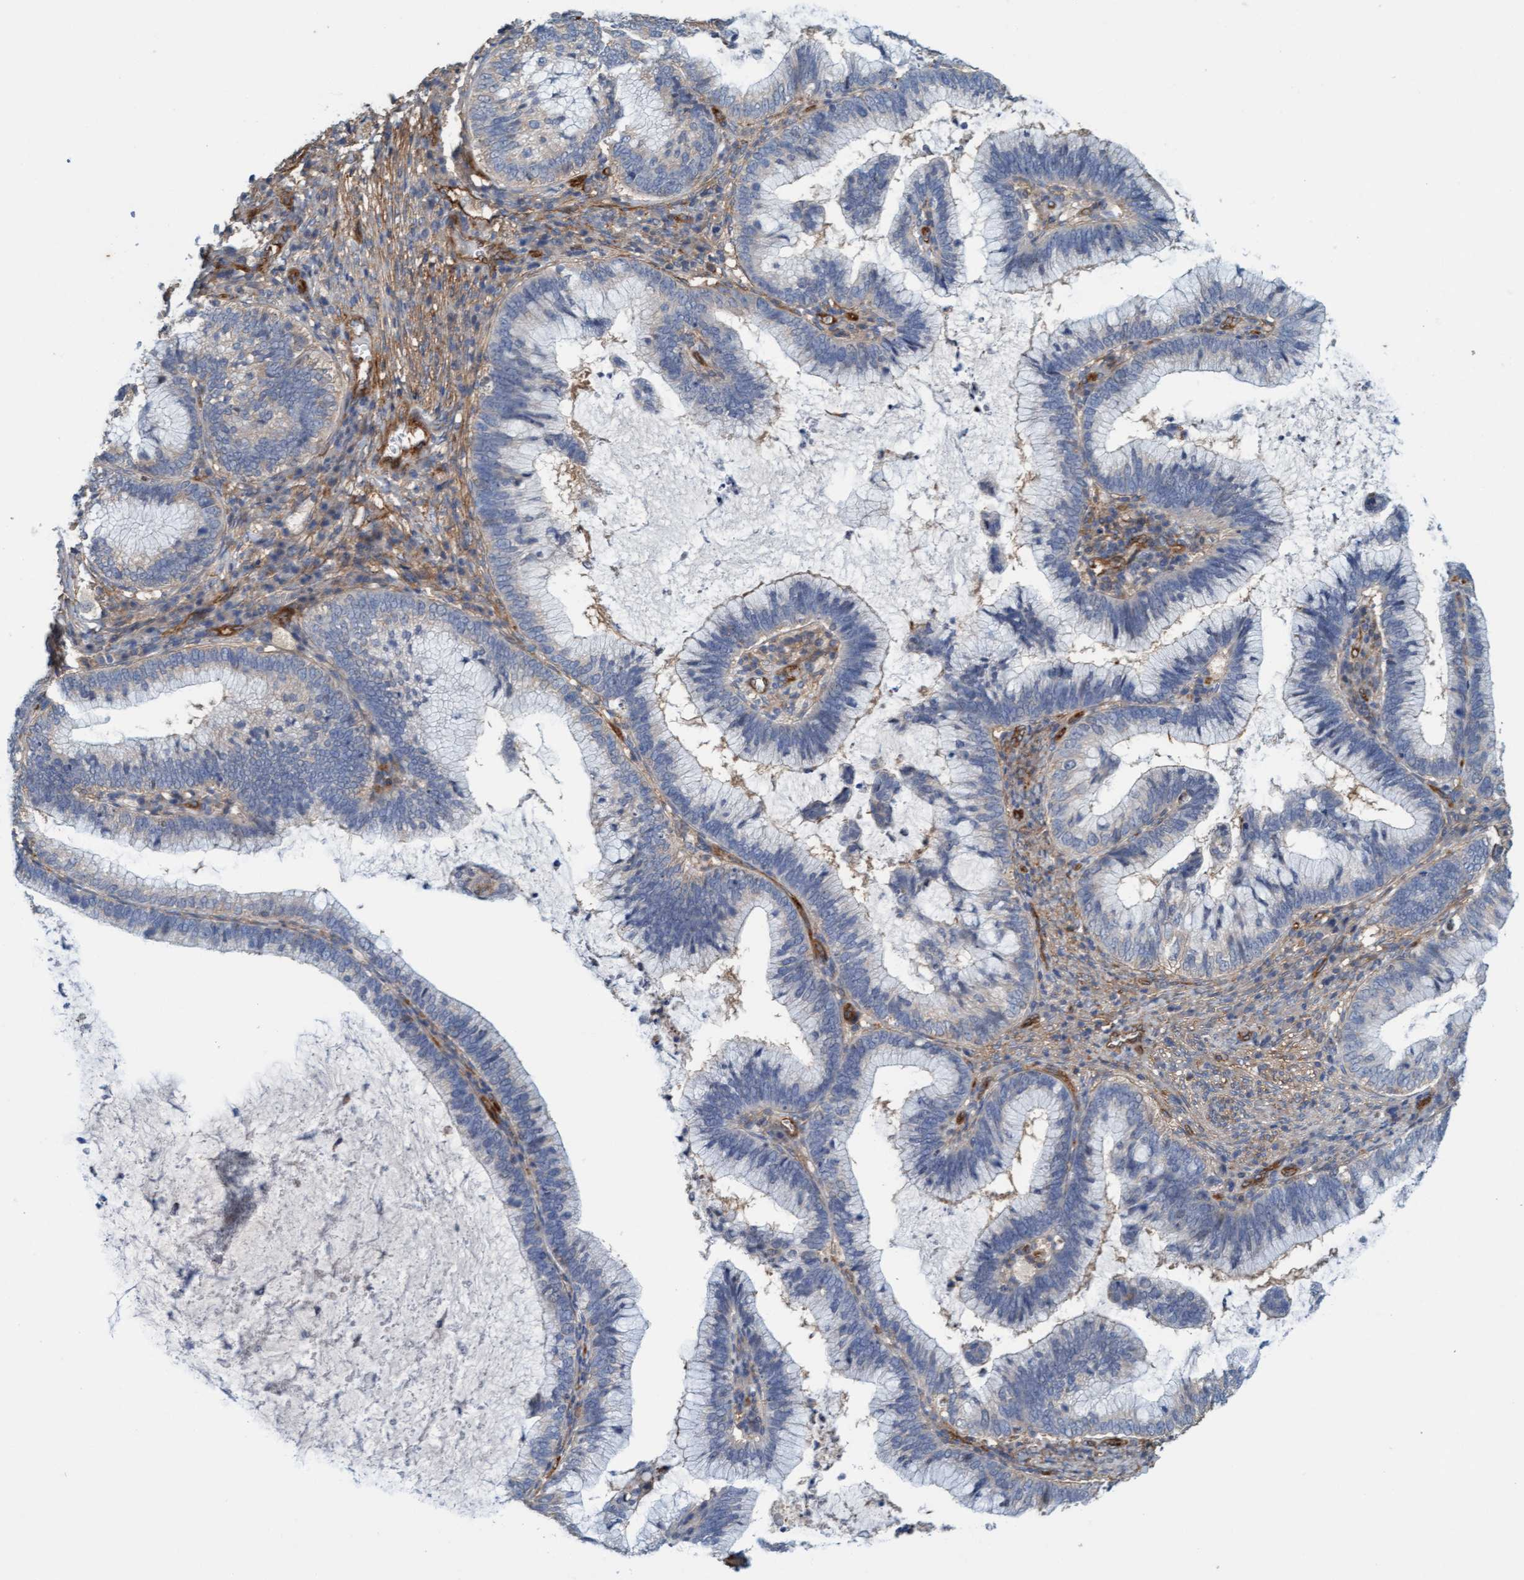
{"staining": {"intensity": "negative", "quantity": "none", "location": "none"}, "tissue": "cervical cancer", "cell_type": "Tumor cells", "image_type": "cancer", "snomed": [{"axis": "morphology", "description": "Adenocarcinoma, NOS"}, {"axis": "topography", "description": "Cervix"}], "caption": "The photomicrograph exhibits no significant expression in tumor cells of cervical adenocarcinoma.", "gene": "FMNL3", "patient": {"sex": "female", "age": 36}}